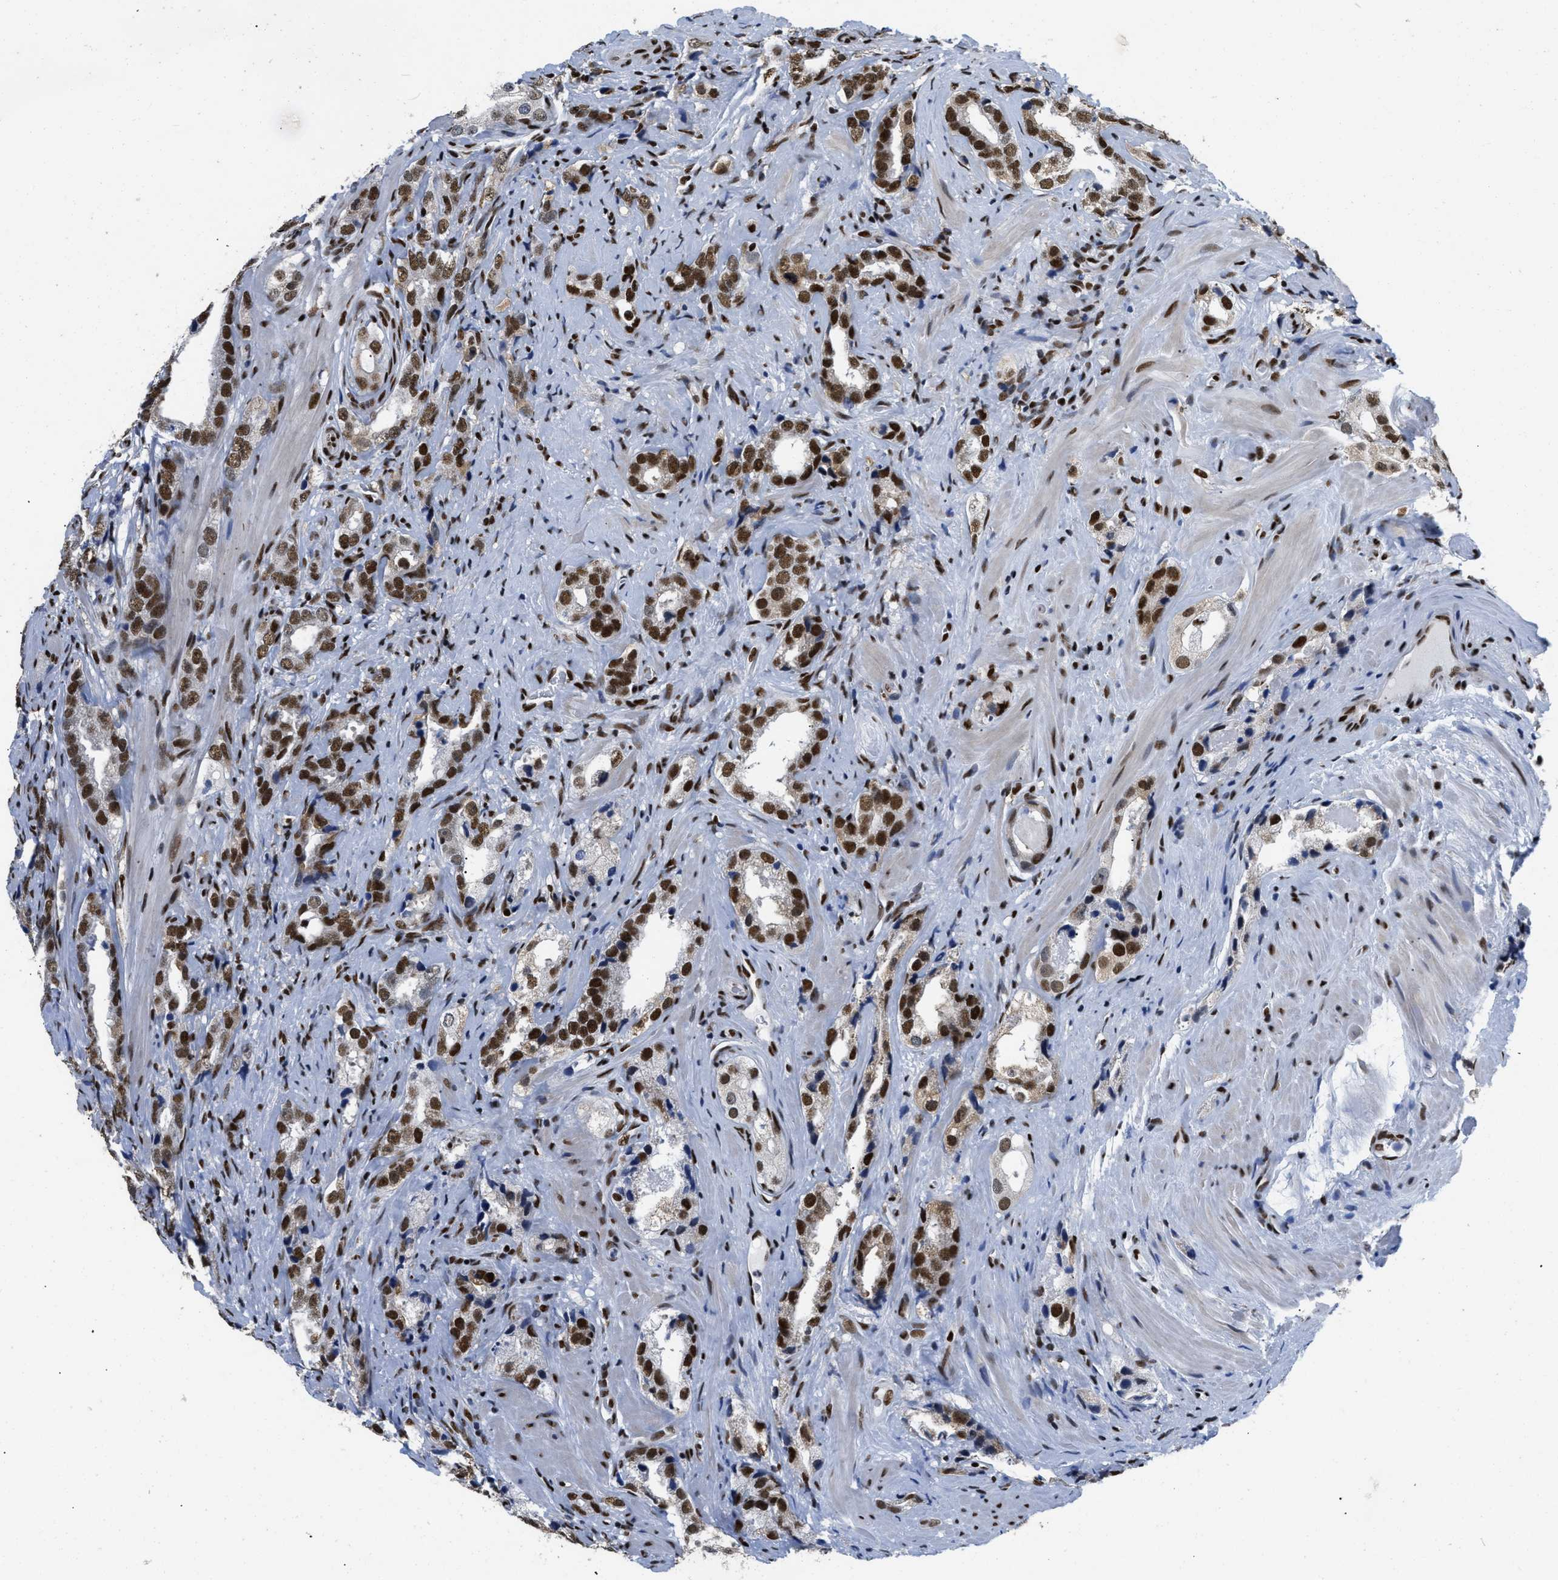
{"staining": {"intensity": "strong", "quantity": ">75%", "location": "nuclear"}, "tissue": "prostate cancer", "cell_type": "Tumor cells", "image_type": "cancer", "snomed": [{"axis": "morphology", "description": "Adenocarcinoma, High grade"}, {"axis": "topography", "description": "Prostate"}], "caption": "About >75% of tumor cells in prostate cancer (high-grade adenocarcinoma) demonstrate strong nuclear protein staining as visualized by brown immunohistochemical staining.", "gene": "CREB1", "patient": {"sex": "male", "age": 63}}